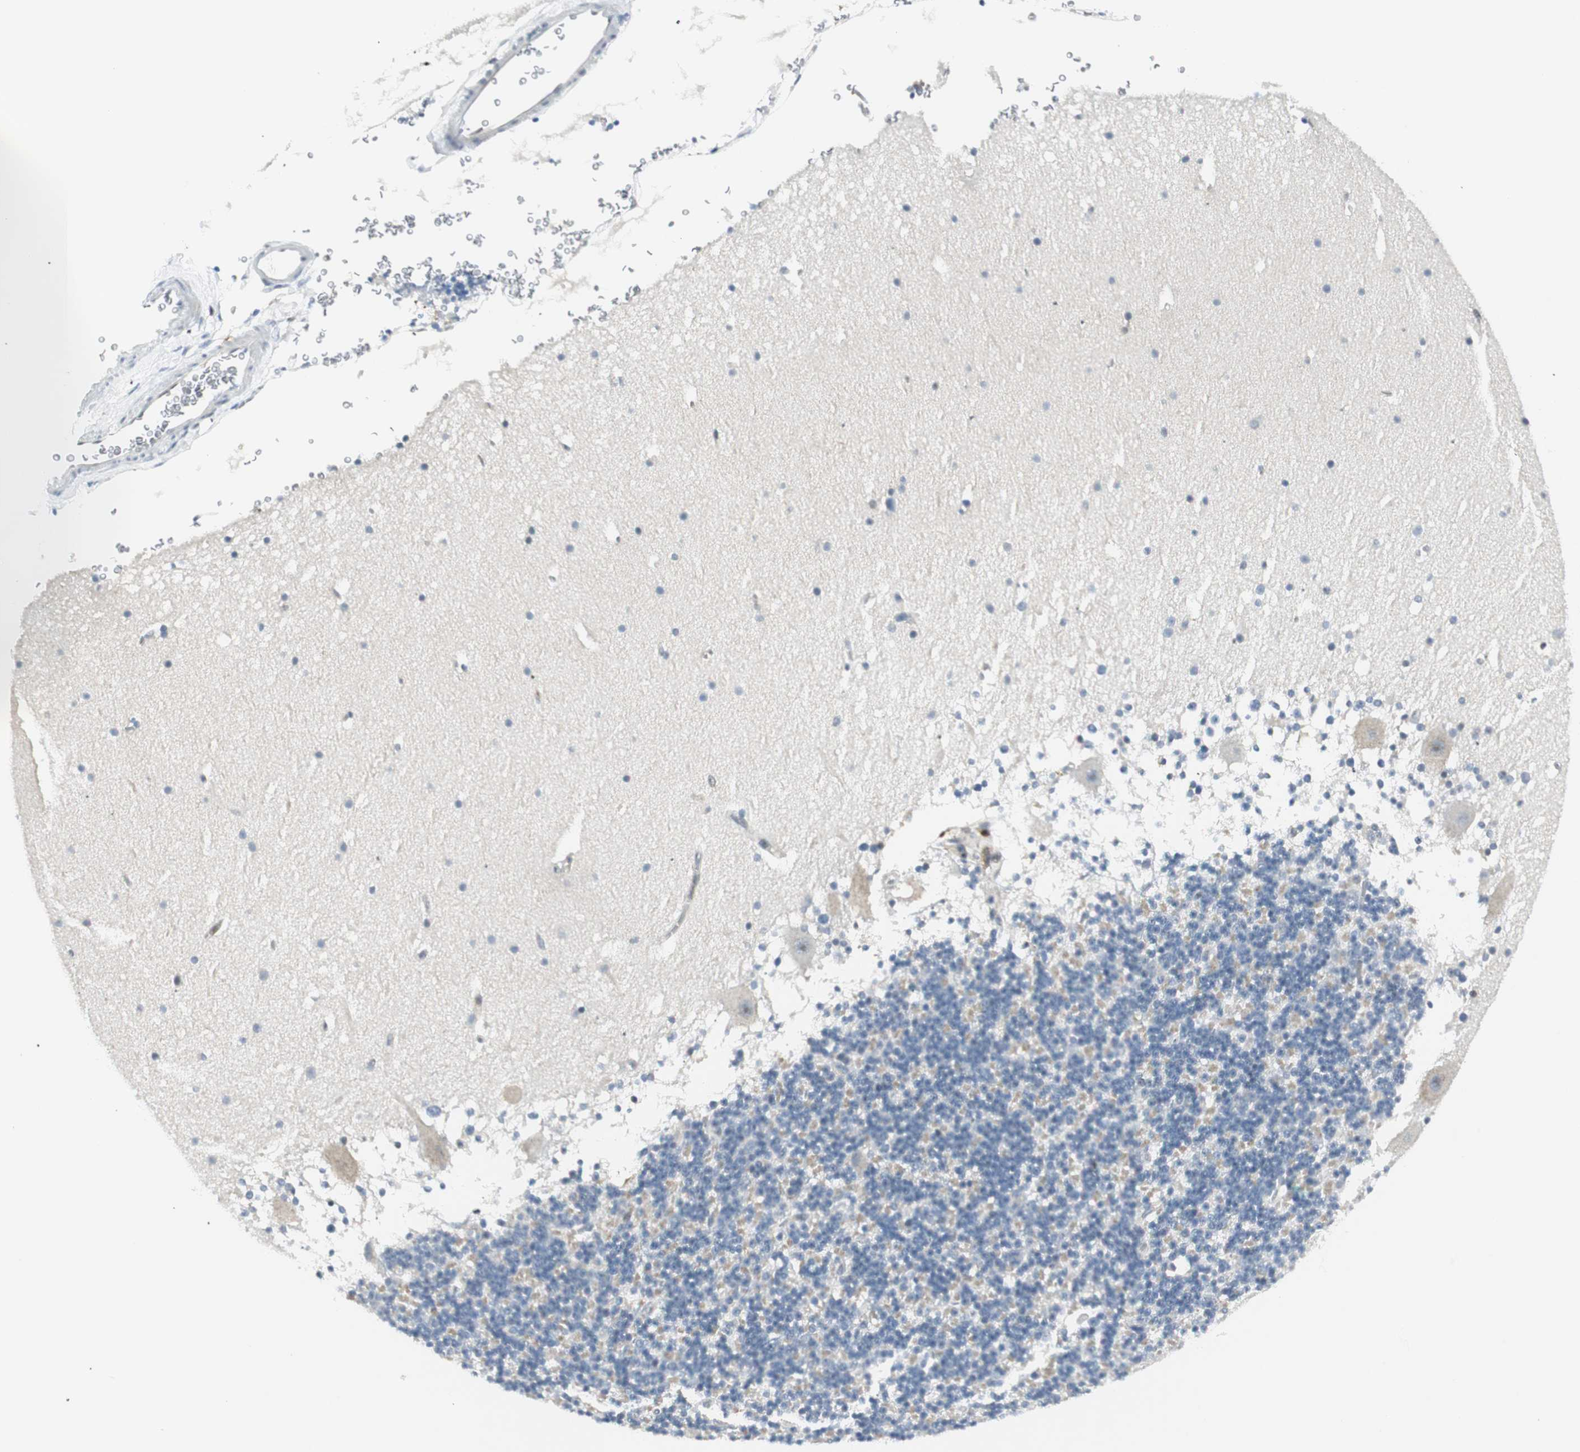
{"staining": {"intensity": "negative", "quantity": "none", "location": "none"}, "tissue": "cerebellum", "cell_type": "Cells in granular layer", "image_type": "normal", "snomed": [{"axis": "morphology", "description": "Normal tissue, NOS"}, {"axis": "topography", "description": "Cerebellum"}], "caption": "There is no significant expression in cells in granular layer of cerebellum. (Stains: DAB (3,3'-diaminobenzidine) immunohistochemistry (IHC) with hematoxylin counter stain, Microscopy: brightfield microscopy at high magnification).", "gene": "PPP1CA", "patient": {"sex": "female", "age": 19}}